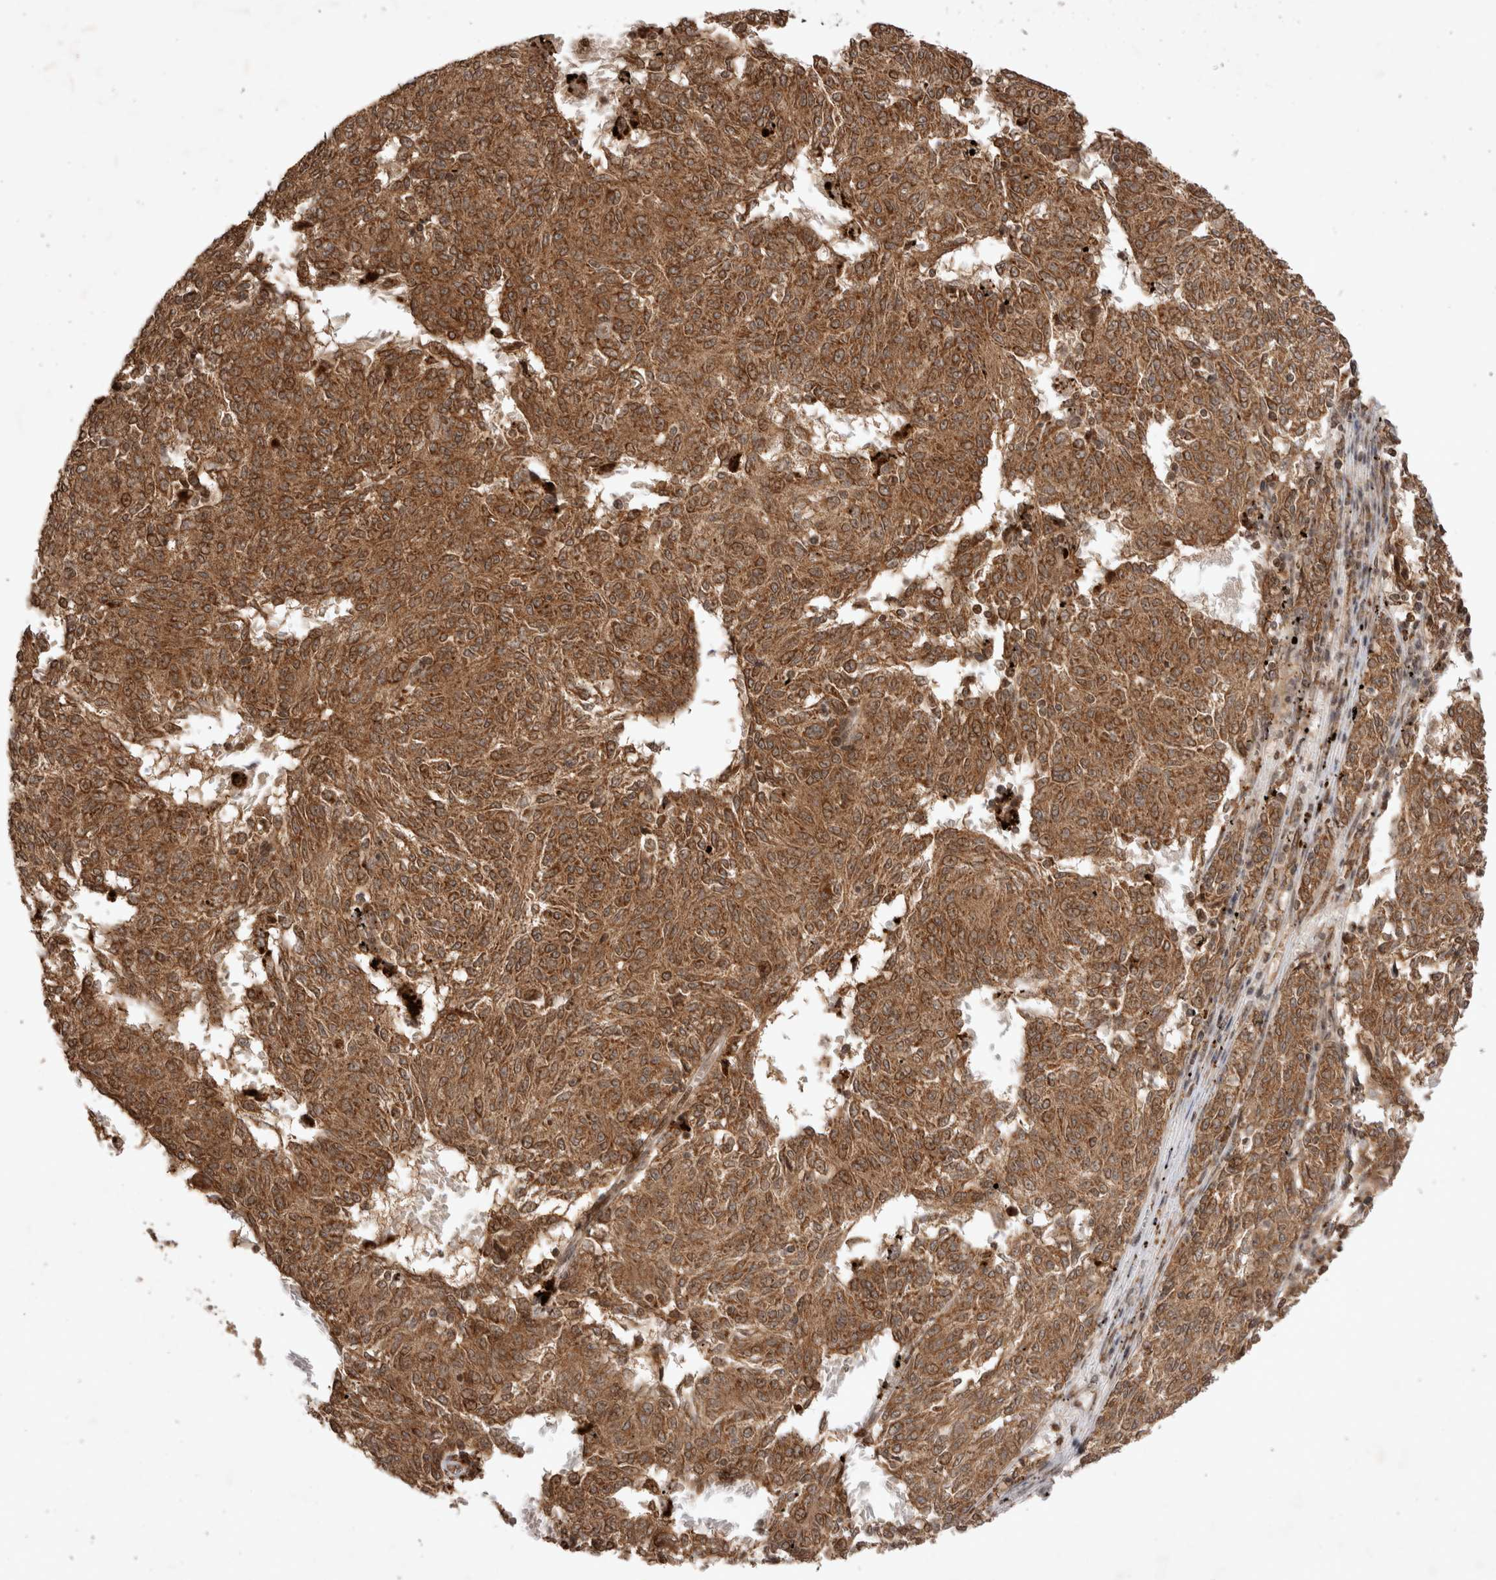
{"staining": {"intensity": "moderate", "quantity": ">75%", "location": "cytoplasmic/membranous"}, "tissue": "melanoma", "cell_type": "Tumor cells", "image_type": "cancer", "snomed": [{"axis": "morphology", "description": "Malignant melanoma, NOS"}, {"axis": "topography", "description": "Skin"}], "caption": "Tumor cells display medium levels of moderate cytoplasmic/membranous positivity in about >75% of cells in malignant melanoma.", "gene": "FAM221A", "patient": {"sex": "female", "age": 72}}